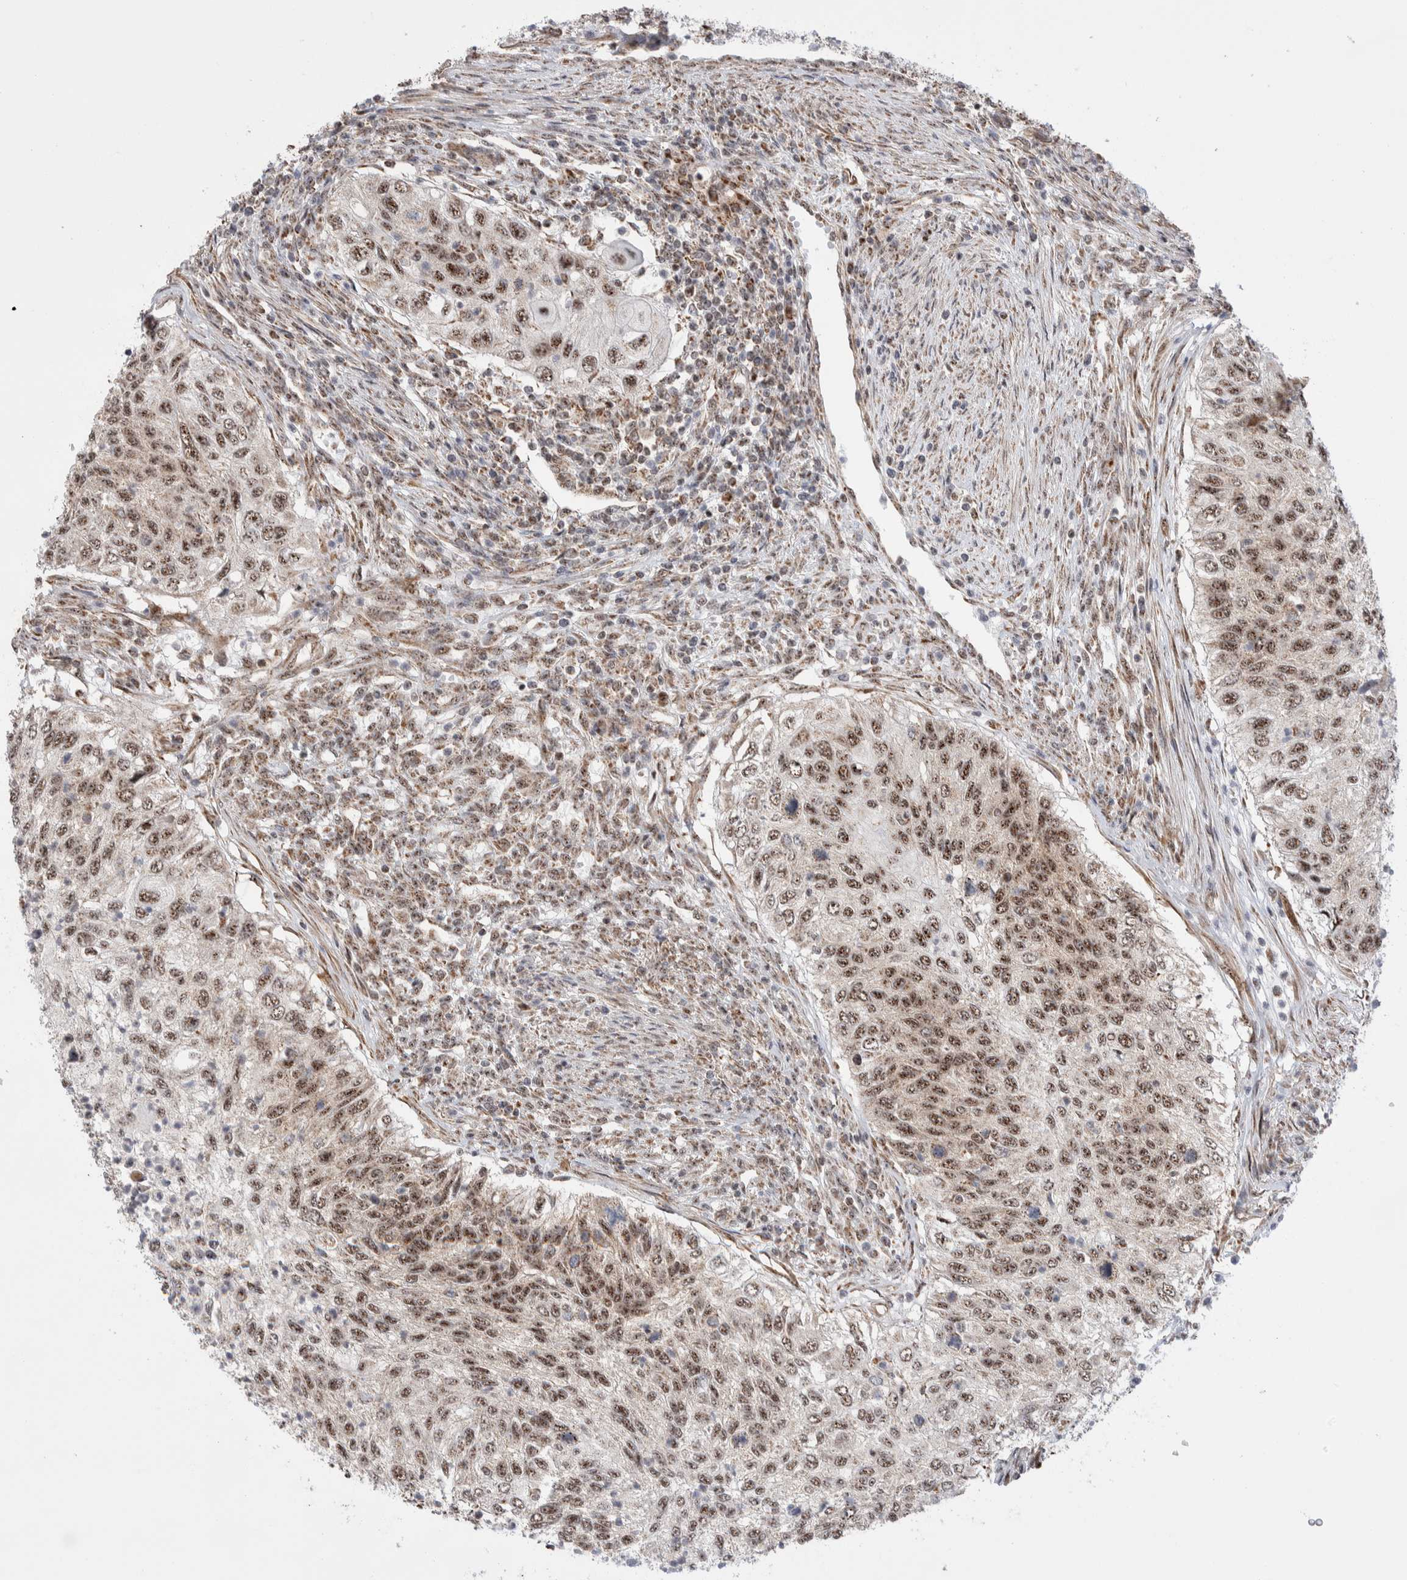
{"staining": {"intensity": "moderate", "quantity": ">75%", "location": "nuclear"}, "tissue": "urothelial cancer", "cell_type": "Tumor cells", "image_type": "cancer", "snomed": [{"axis": "morphology", "description": "Urothelial carcinoma, High grade"}, {"axis": "topography", "description": "Urinary bladder"}], "caption": "A high-resolution histopathology image shows IHC staining of urothelial carcinoma (high-grade), which exhibits moderate nuclear positivity in about >75% of tumor cells.", "gene": "ZNF695", "patient": {"sex": "female", "age": 60}}